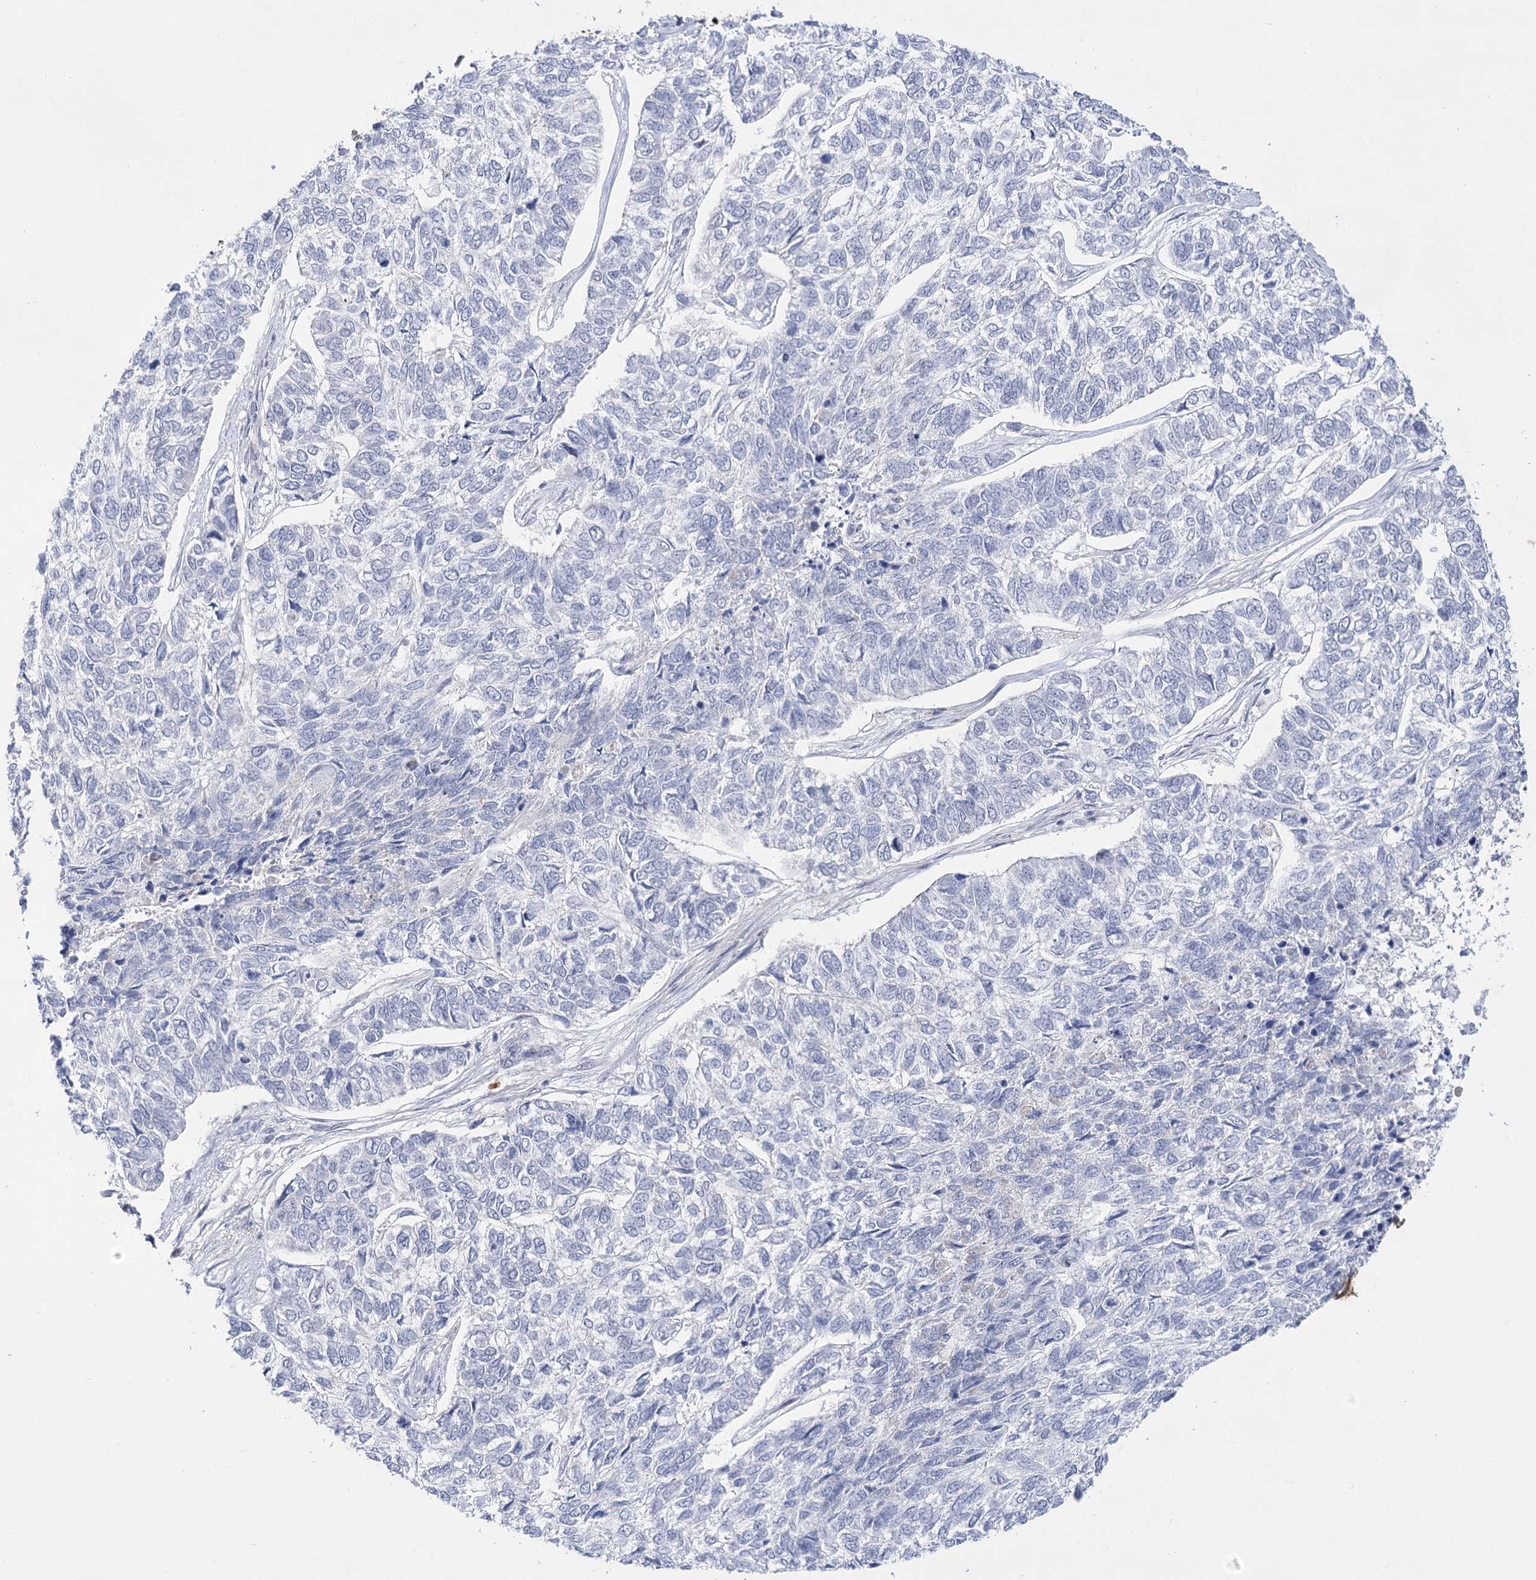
{"staining": {"intensity": "negative", "quantity": "none", "location": "none"}, "tissue": "skin cancer", "cell_type": "Tumor cells", "image_type": "cancer", "snomed": [{"axis": "morphology", "description": "Basal cell carcinoma"}, {"axis": "topography", "description": "Skin"}], "caption": "High magnification brightfield microscopy of skin cancer (basal cell carcinoma) stained with DAB (brown) and counterstained with hematoxylin (blue): tumor cells show no significant positivity. (Stains: DAB (3,3'-diaminobenzidine) immunohistochemistry (IHC) with hematoxylin counter stain, Microscopy: brightfield microscopy at high magnification).", "gene": "SIAE", "patient": {"sex": "female", "age": 65}}